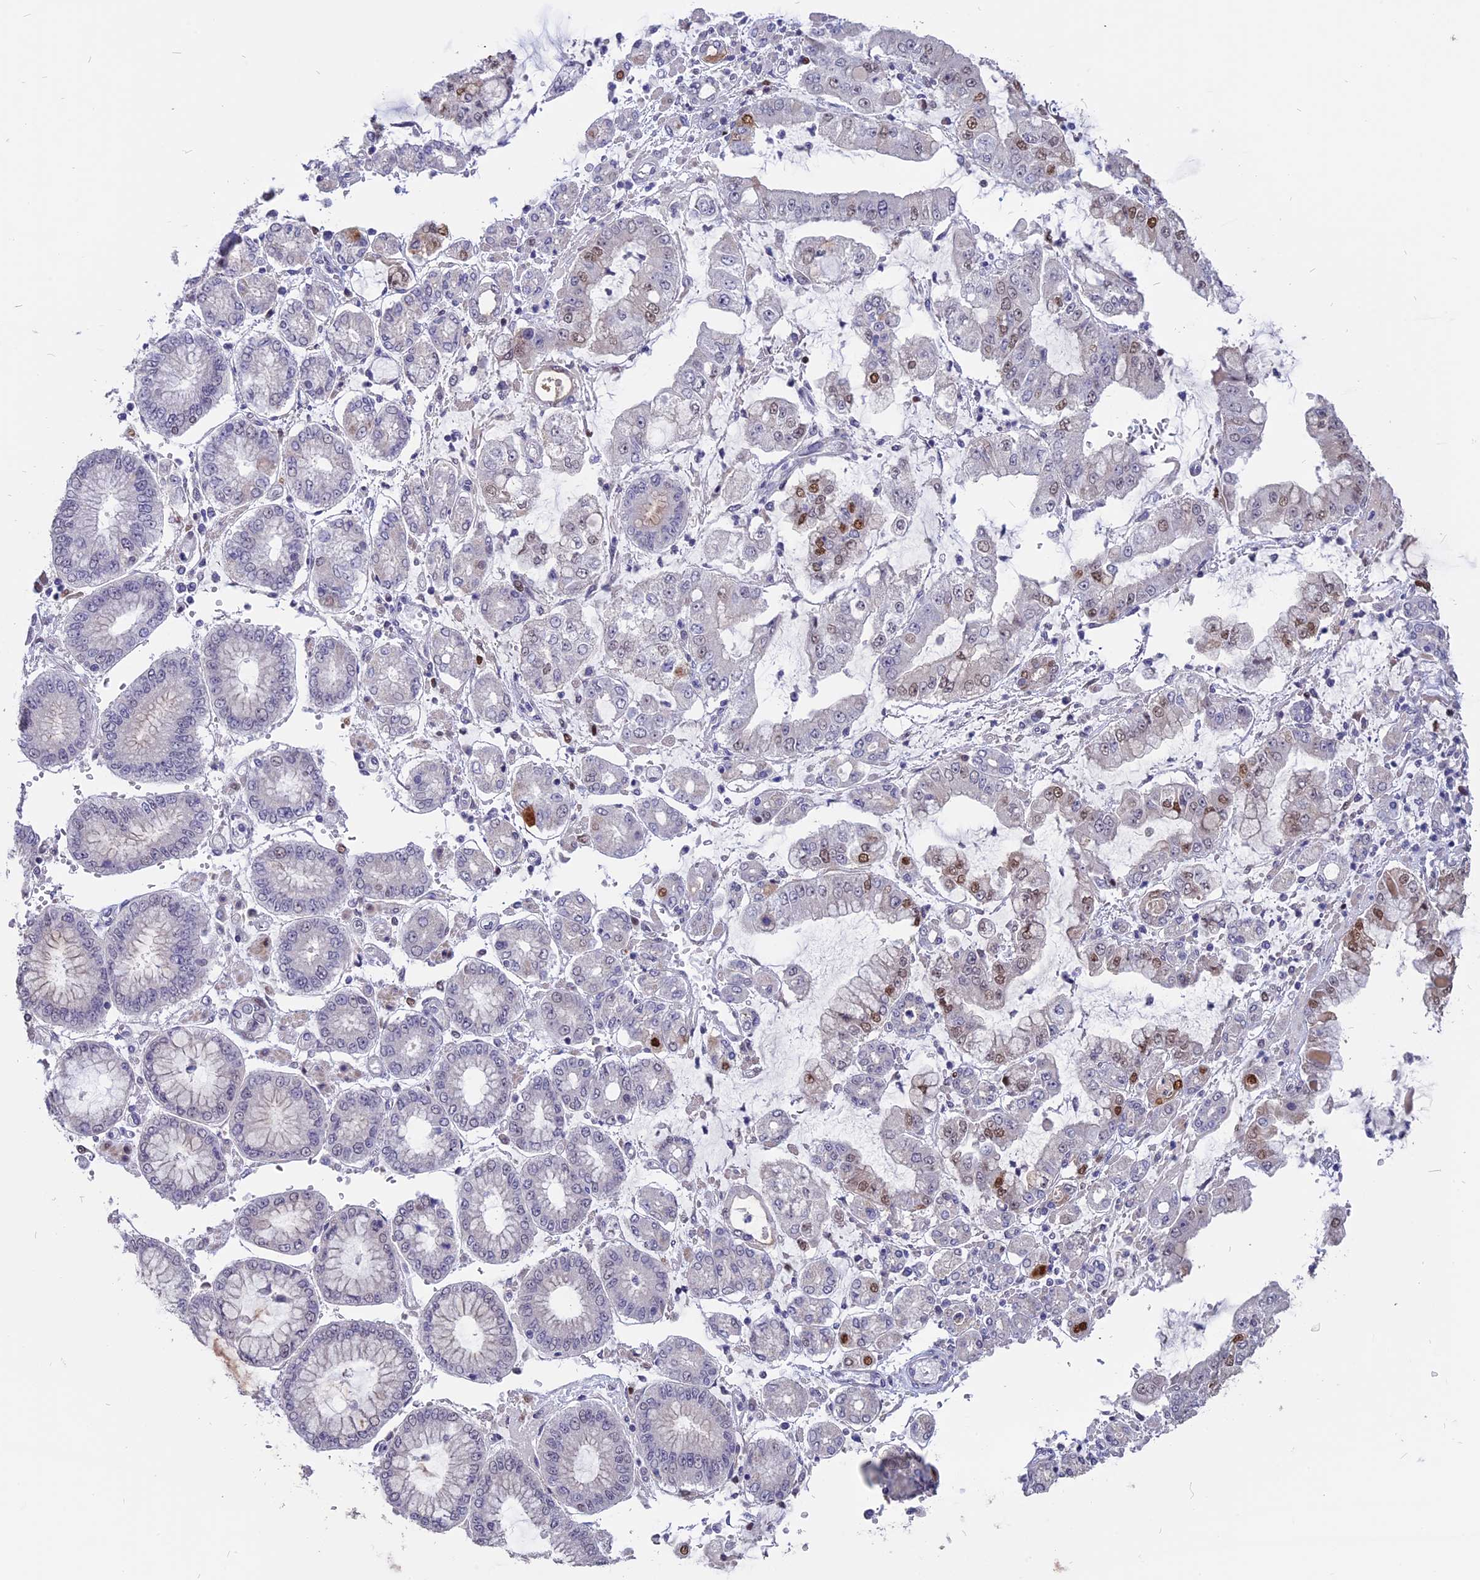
{"staining": {"intensity": "moderate", "quantity": "<25%", "location": "nuclear"}, "tissue": "stomach cancer", "cell_type": "Tumor cells", "image_type": "cancer", "snomed": [{"axis": "morphology", "description": "Adenocarcinoma, NOS"}, {"axis": "topography", "description": "Stomach"}], "caption": "Tumor cells exhibit moderate nuclear staining in approximately <25% of cells in stomach adenocarcinoma.", "gene": "TMEM263", "patient": {"sex": "male", "age": 76}}